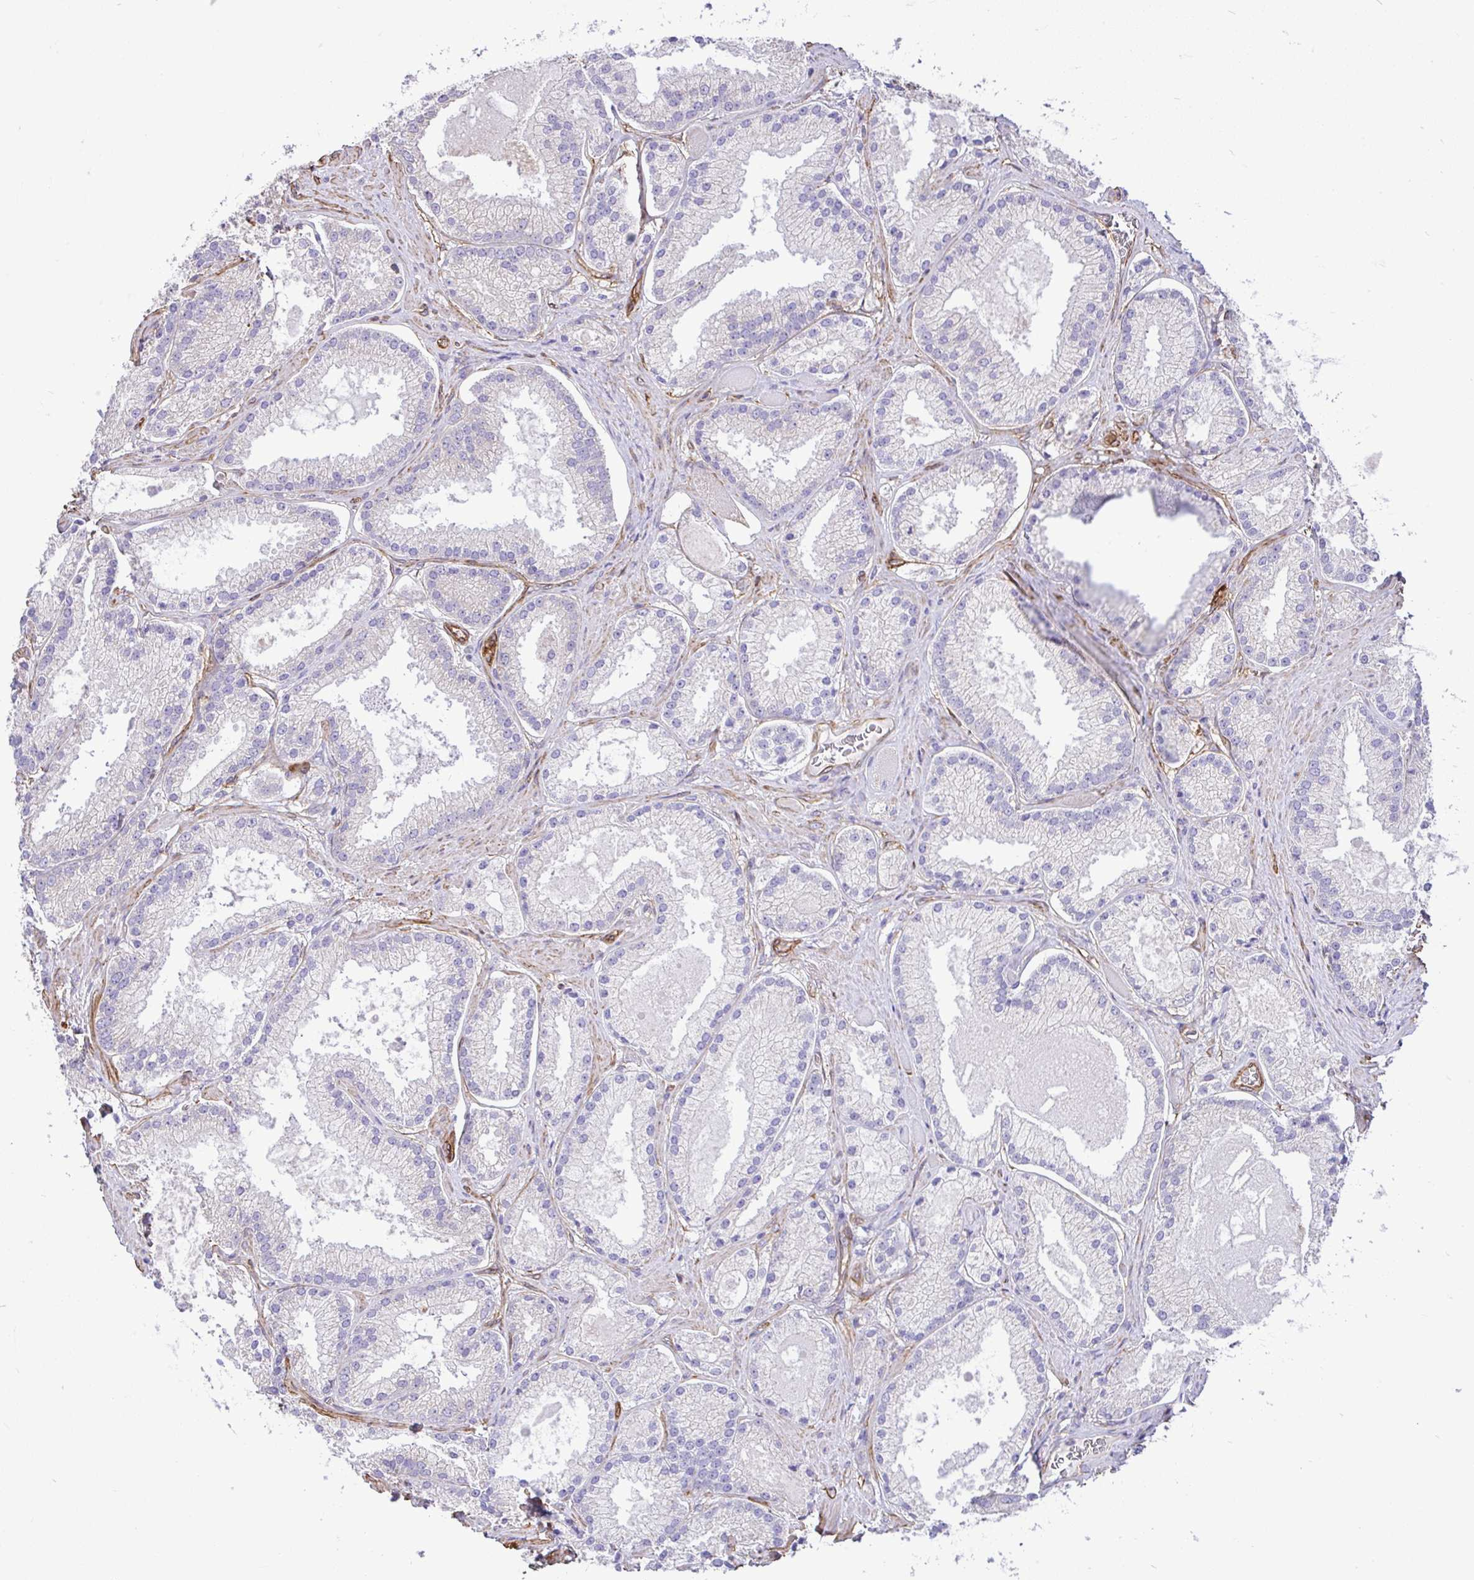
{"staining": {"intensity": "negative", "quantity": "none", "location": "none"}, "tissue": "prostate cancer", "cell_type": "Tumor cells", "image_type": "cancer", "snomed": [{"axis": "morphology", "description": "Adenocarcinoma, High grade"}, {"axis": "topography", "description": "Prostate"}], "caption": "The immunohistochemistry (IHC) image has no significant expression in tumor cells of high-grade adenocarcinoma (prostate) tissue.", "gene": "PTPRK", "patient": {"sex": "male", "age": 68}}